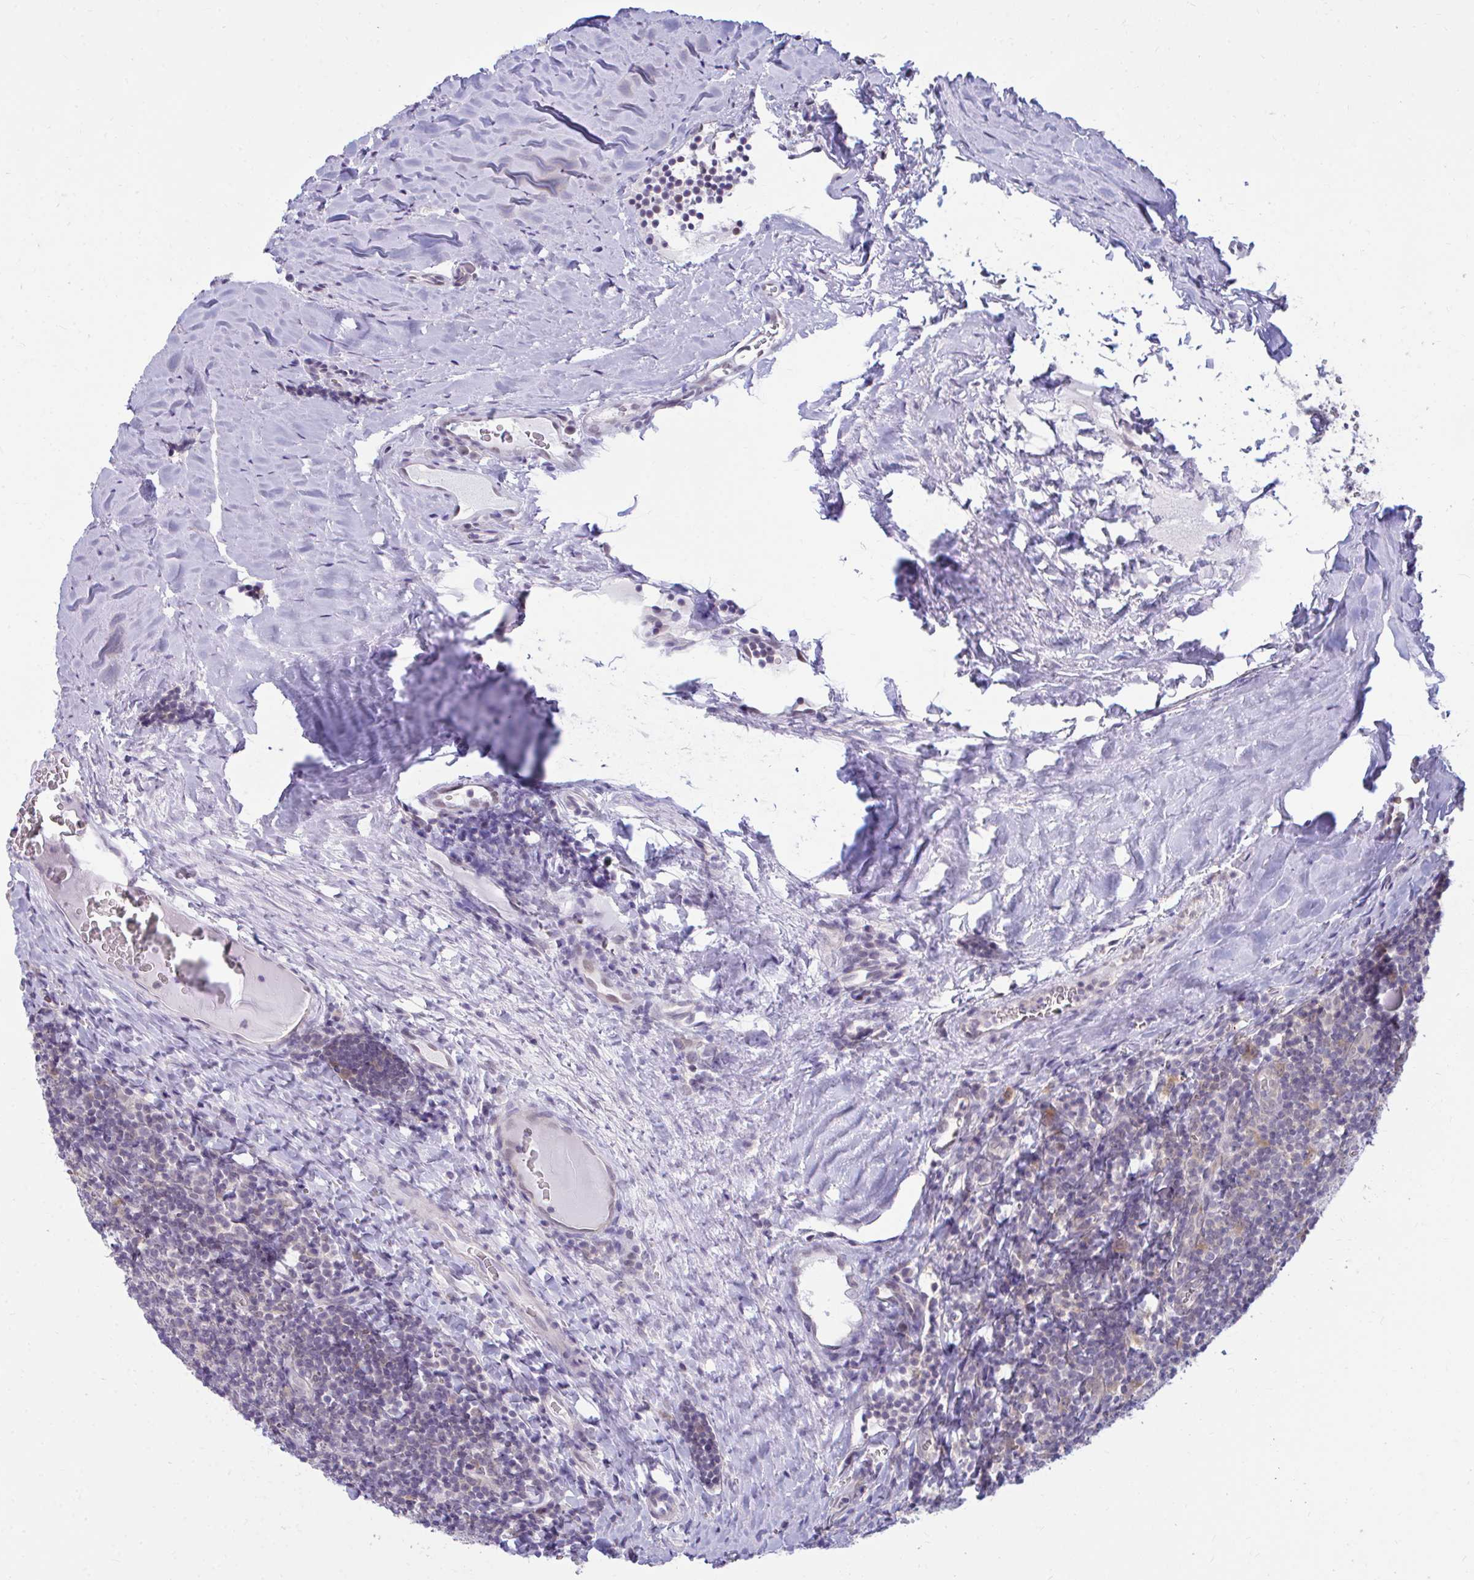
{"staining": {"intensity": "negative", "quantity": "none", "location": "none"}, "tissue": "tonsil", "cell_type": "Non-germinal center cells", "image_type": "normal", "snomed": [{"axis": "morphology", "description": "Normal tissue, NOS"}, {"axis": "morphology", "description": "Inflammation, NOS"}, {"axis": "topography", "description": "Tonsil"}], "caption": "DAB immunohistochemical staining of unremarkable human tonsil demonstrates no significant expression in non-germinal center cells.", "gene": "CSE1L", "patient": {"sex": "female", "age": 31}}